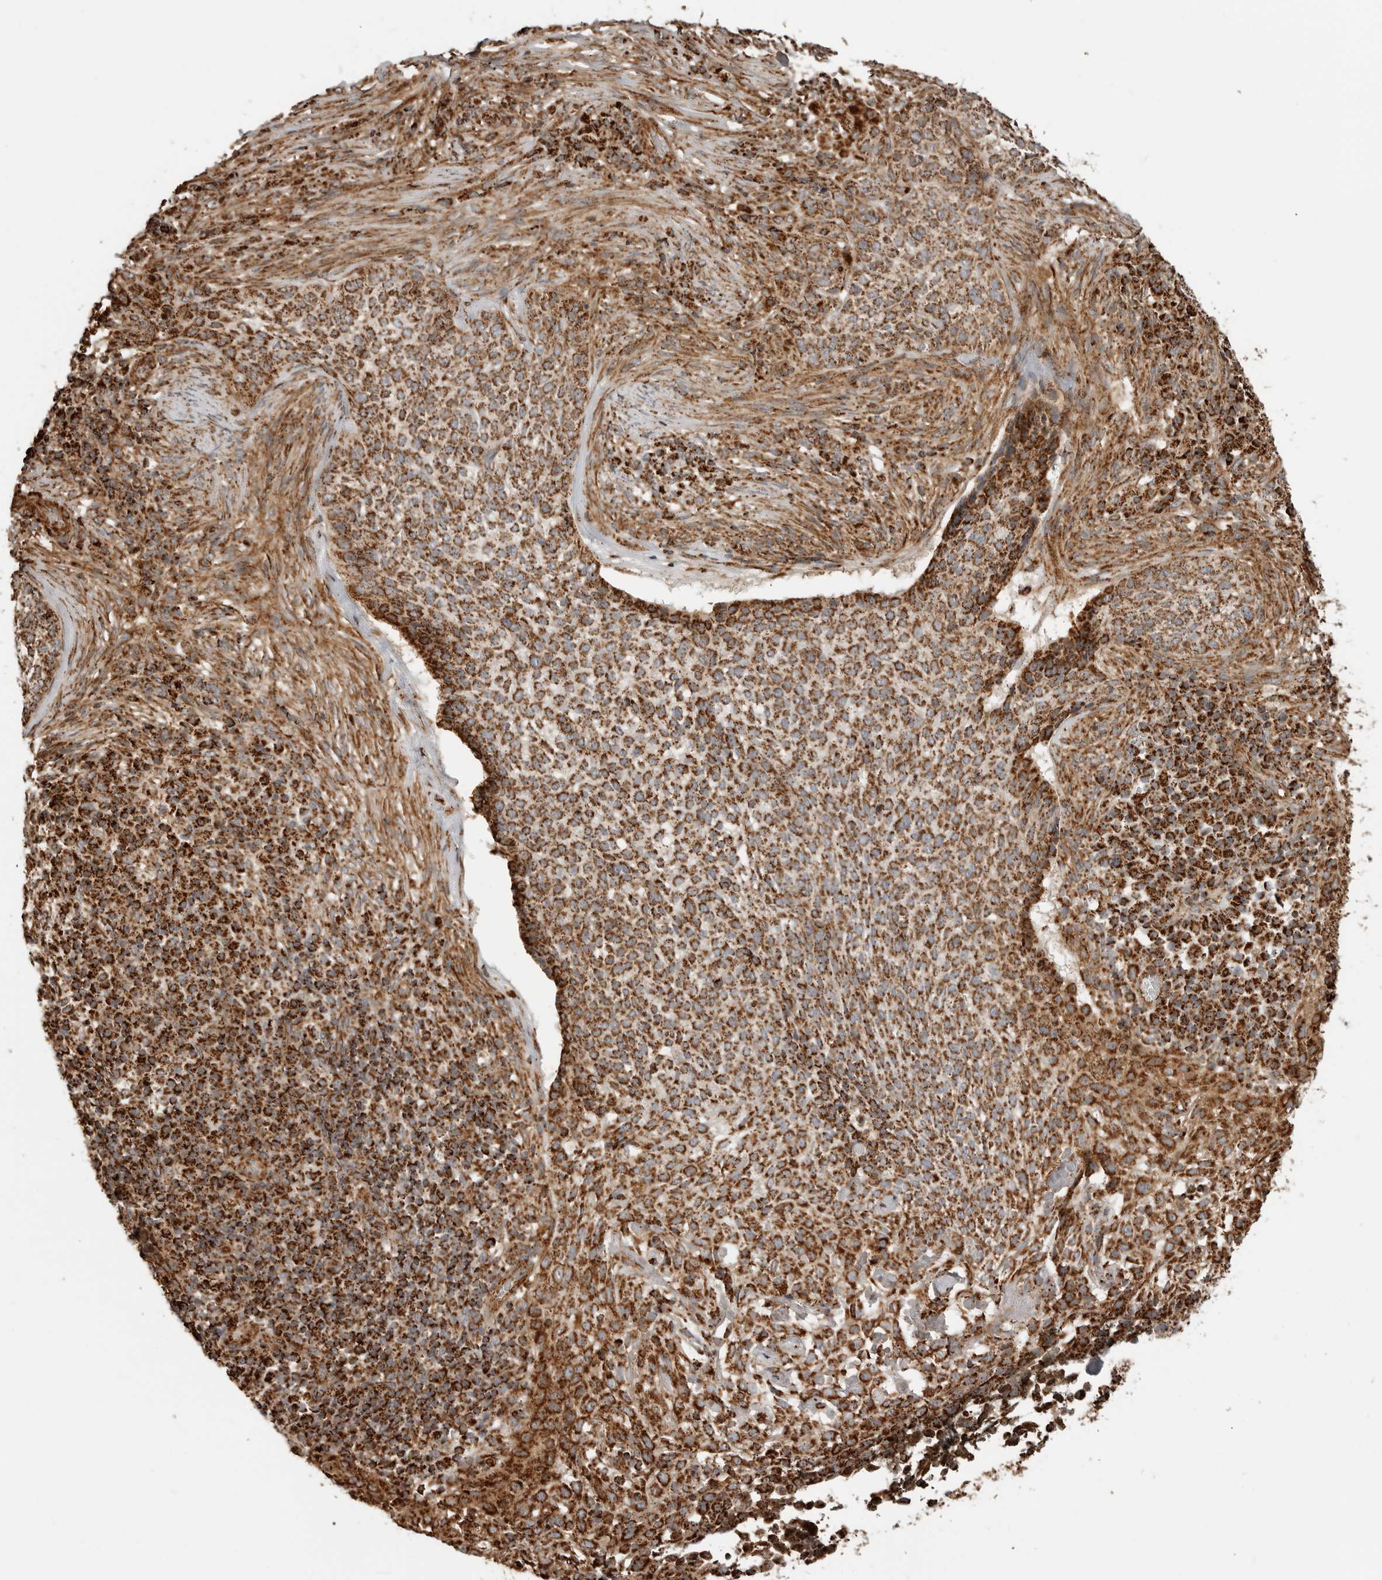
{"staining": {"intensity": "strong", "quantity": ">75%", "location": "cytoplasmic/membranous"}, "tissue": "skin cancer", "cell_type": "Tumor cells", "image_type": "cancer", "snomed": [{"axis": "morphology", "description": "Basal cell carcinoma"}, {"axis": "topography", "description": "Skin"}], "caption": "The histopathology image reveals a brown stain indicating the presence of a protein in the cytoplasmic/membranous of tumor cells in skin basal cell carcinoma.", "gene": "BMP2K", "patient": {"sex": "female", "age": 64}}